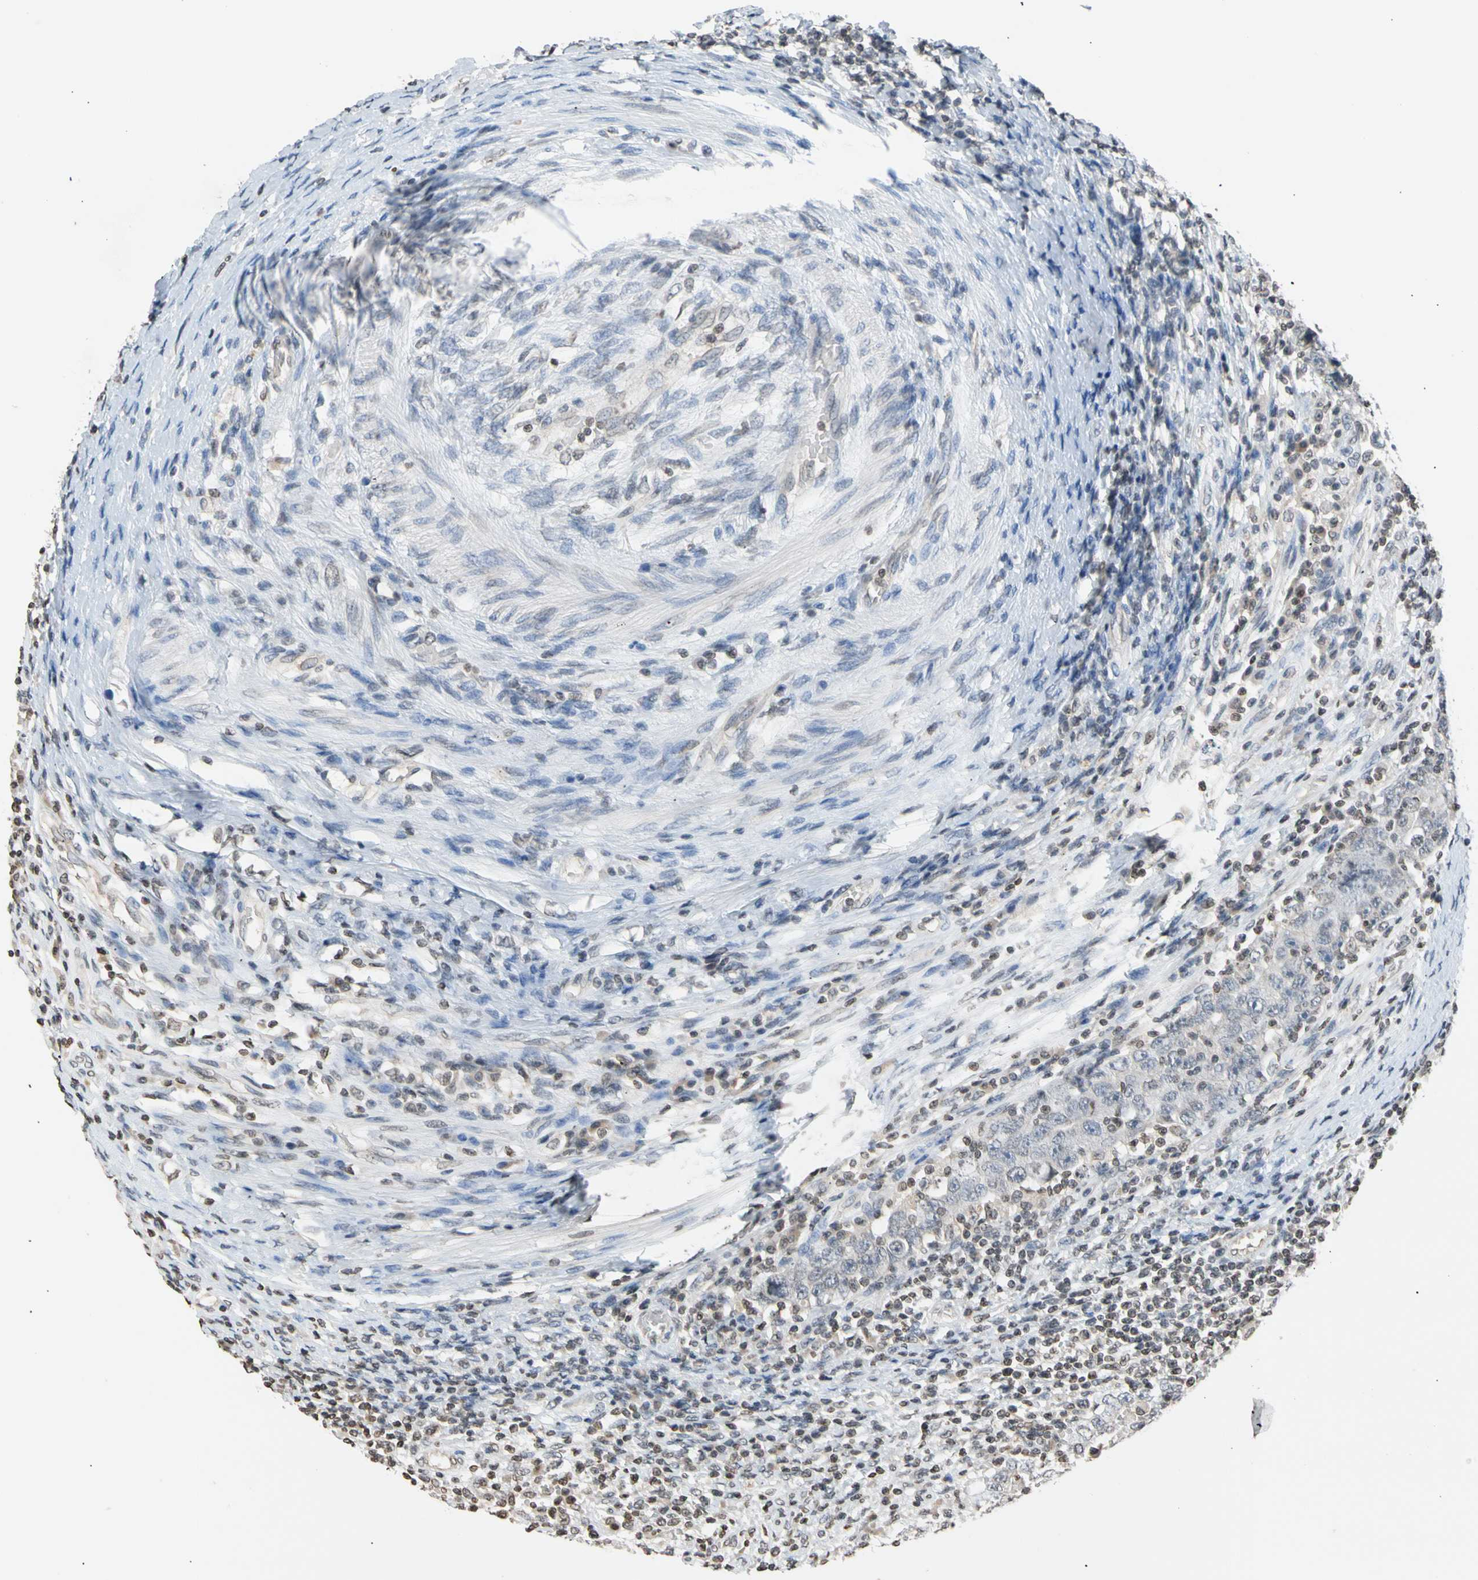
{"staining": {"intensity": "negative", "quantity": "none", "location": "none"}, "tissue": "testis cancer", "cell_type": "Tumor cells", "image_type": "cancer", "snomed": [{"axis": "morphology", "description": "Carcinoma, Embryonal, NOS"}, {"axis": "topography", "description": "Testis"}], "caption": "A photomicrograph of human testis embryonal carcinoma is negative for staining in tumor cells.", "gene": "GPX4", "patient": {"sex": "male", "age": 26}}